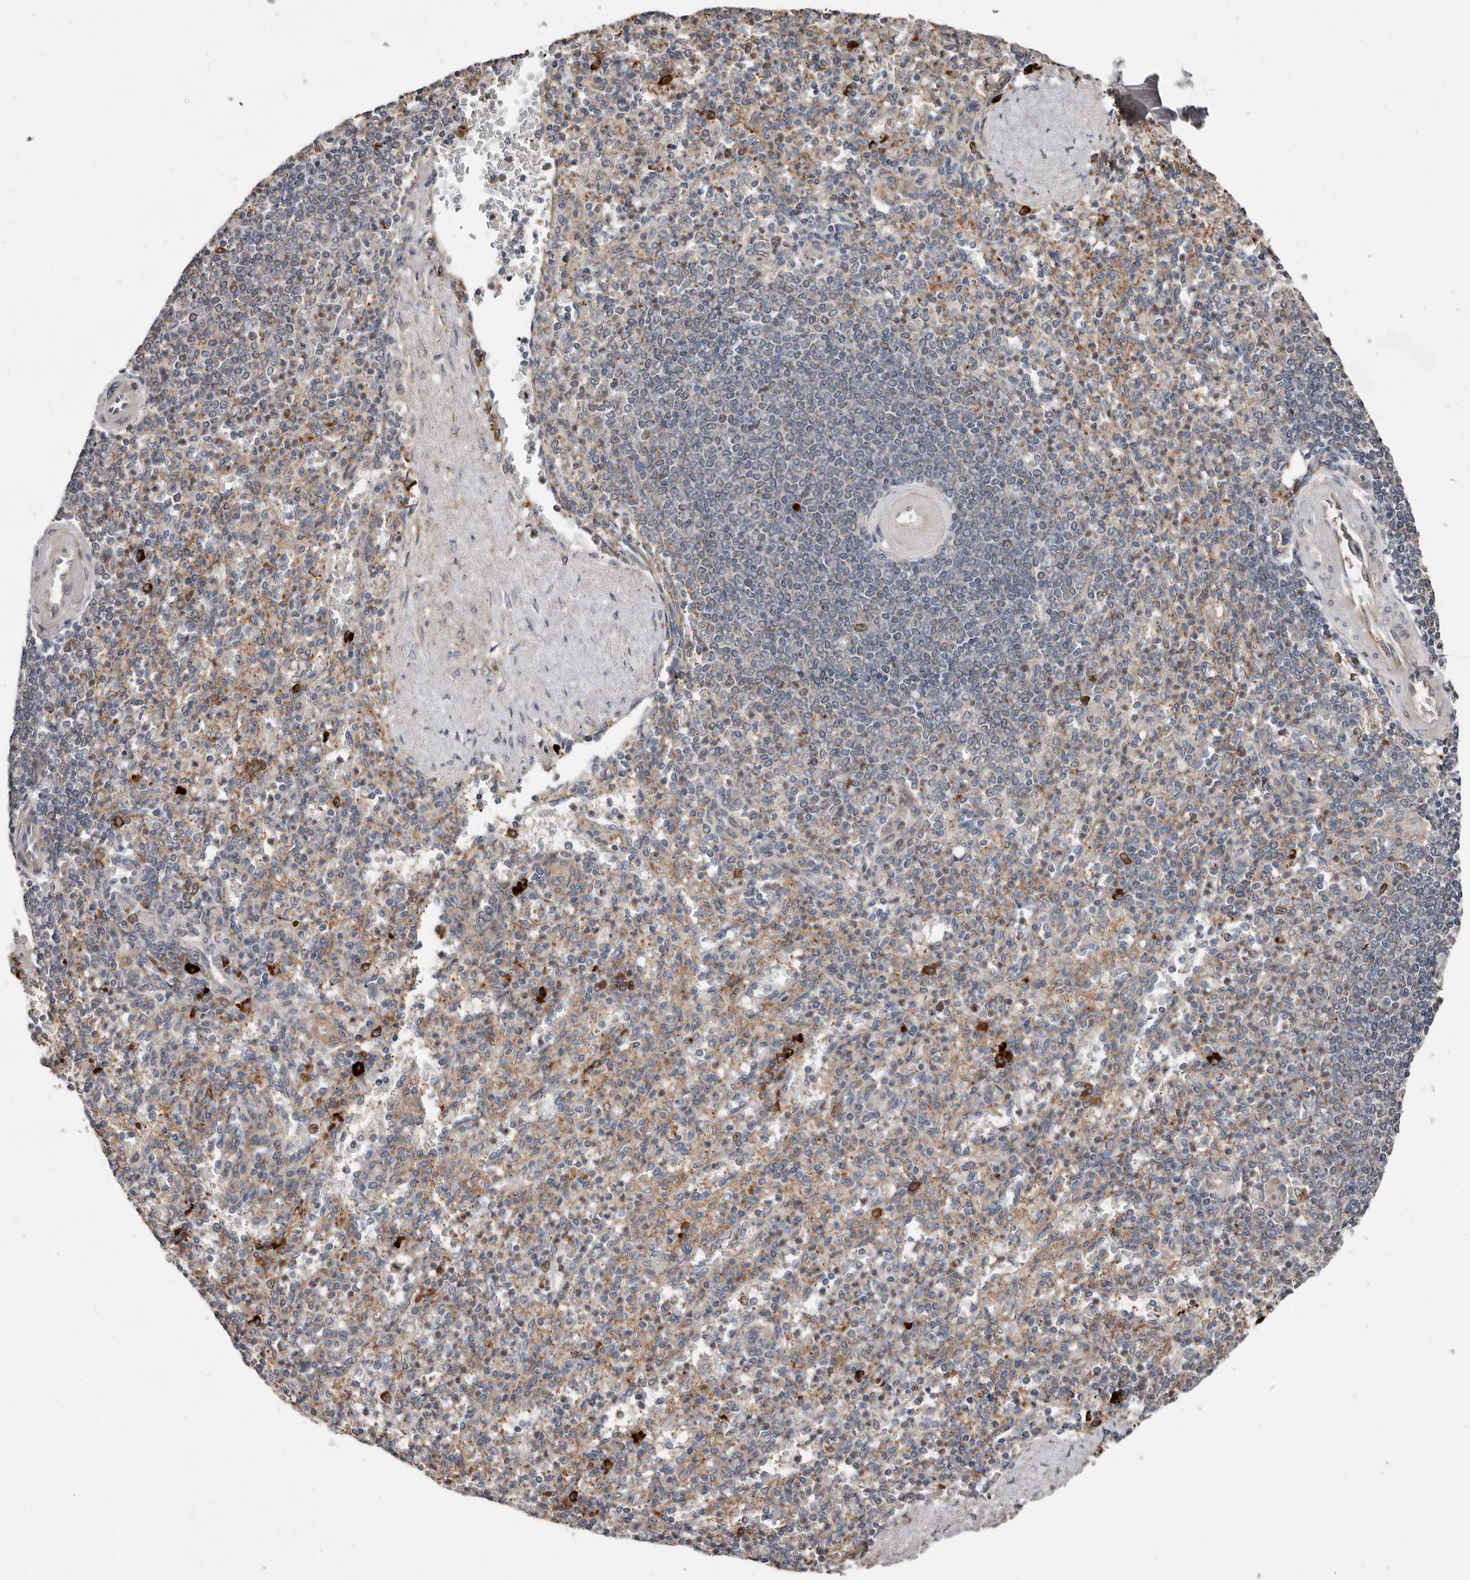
{"staining": {"intensity": "strong", "quantity": "<25%", "location": "cytoplasmic/membranous"}, "tissue": "spleen", "cell_type": "Cells in red pulp", "image_type": "normal", "snomed": [{"axis": "morphology", "description": "Normal tissue, NOS"}, {"axis": "topography", "description": "Spleen"}], "caption": "Immunohistochemistry (IHC) (DAB) staining of unremarkable spleen shows strong cytoplasmic/membranous protein positivity in approximately <25% of cells in red pulp.", "gene": "SMYD4", "patient": {"sex": "female", "age": 74}}